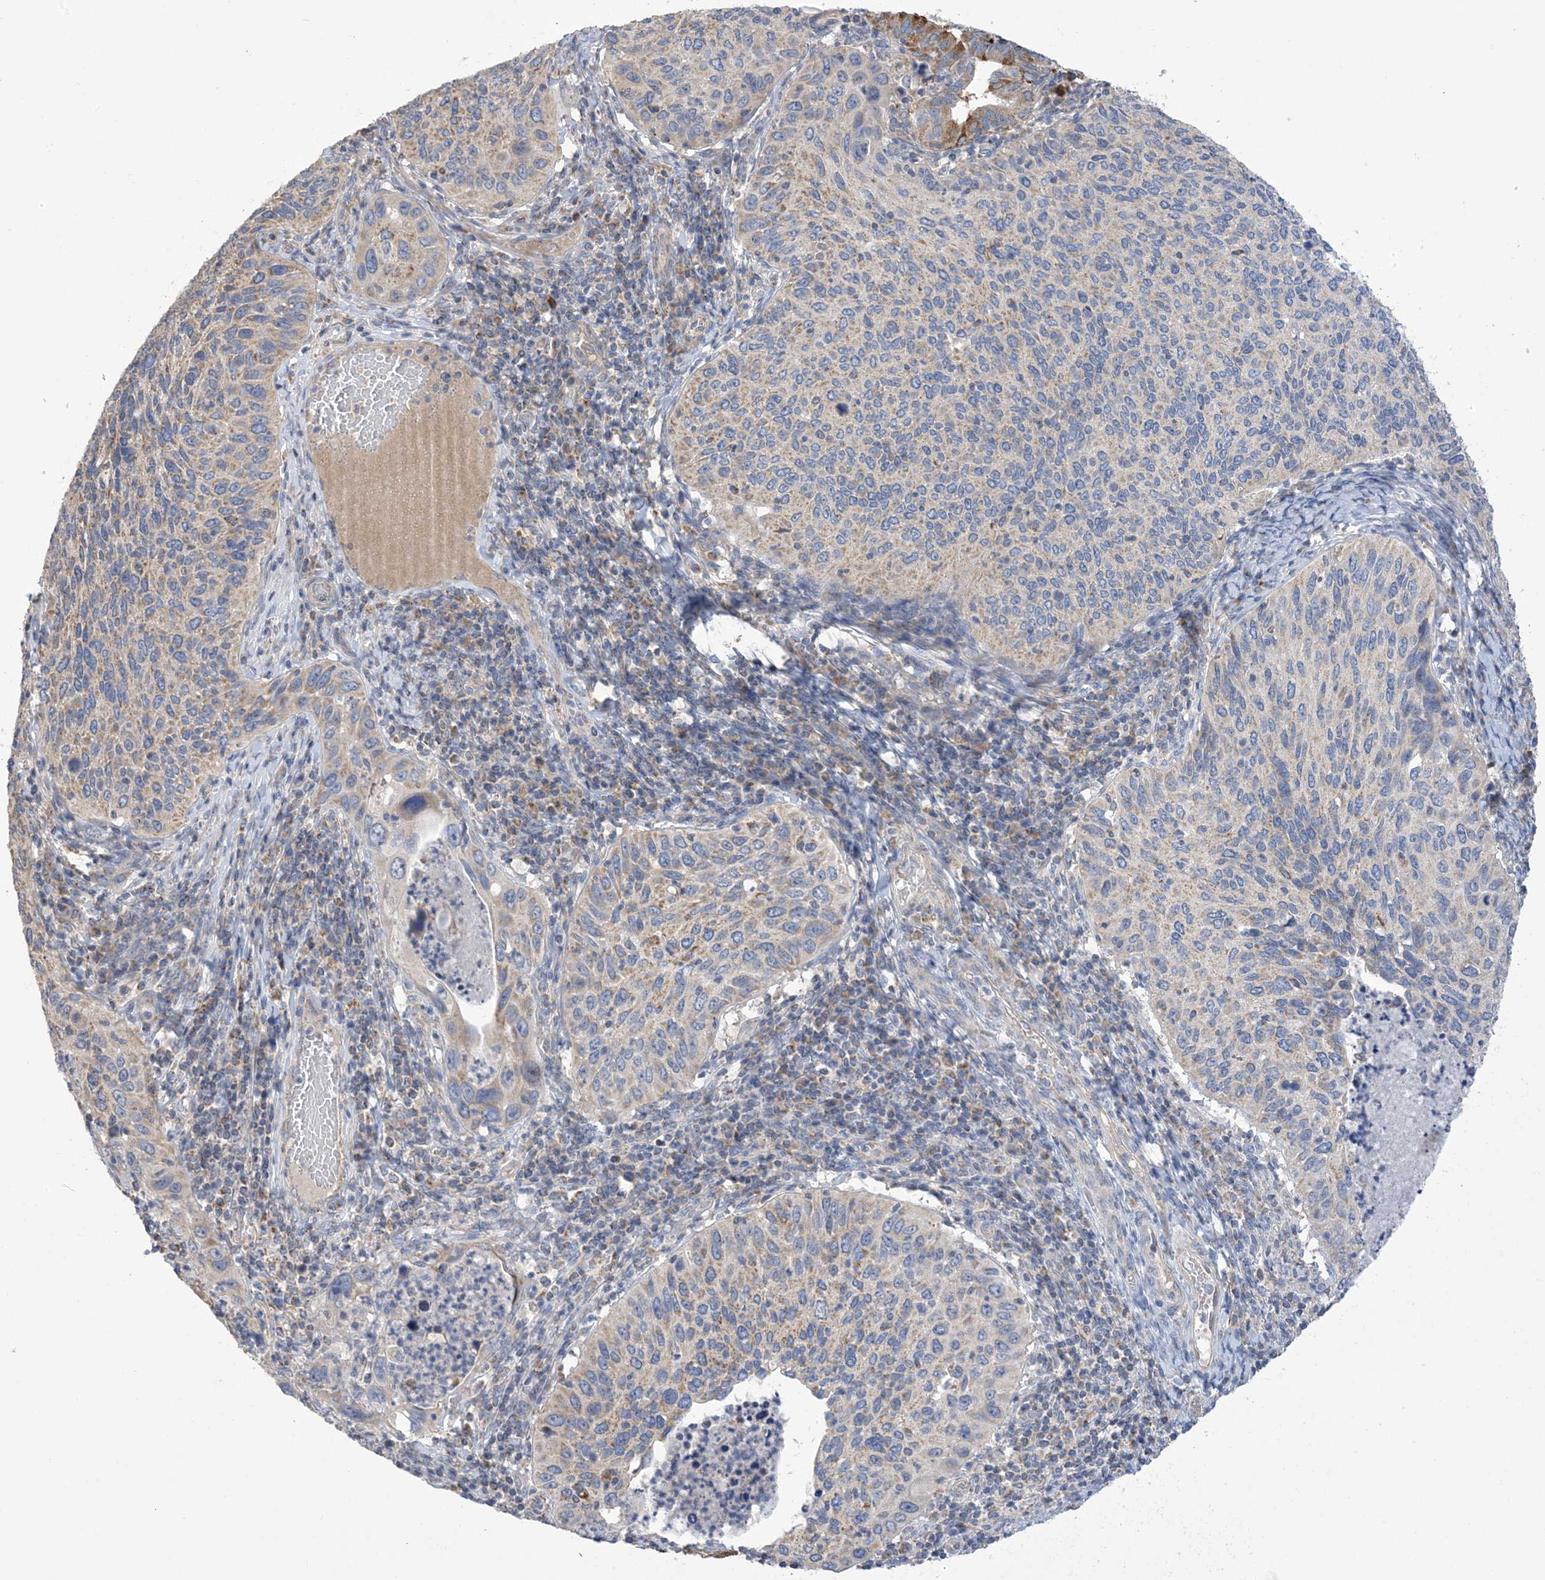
{"staining": {"intensity": "weak", "quantity": "<25%", "location": "cytoplasmic/membranous"}, "tissue": "cervical cancer", "cell_type": "Tumor cells", "image_type": "cancer", "snomed": [{"axis": "morphology", "description": "Squamous cell carcinoma, NOS"}, {"axis": "topography", "description": "Cervix"}], "caption": "Micrograph shows no protein staining in tumor cells of cervical cancer (squamous cell carcinoma) tissue.", "gene": "CLEC16A", "patient": {"sex": "female", "age": 38}}